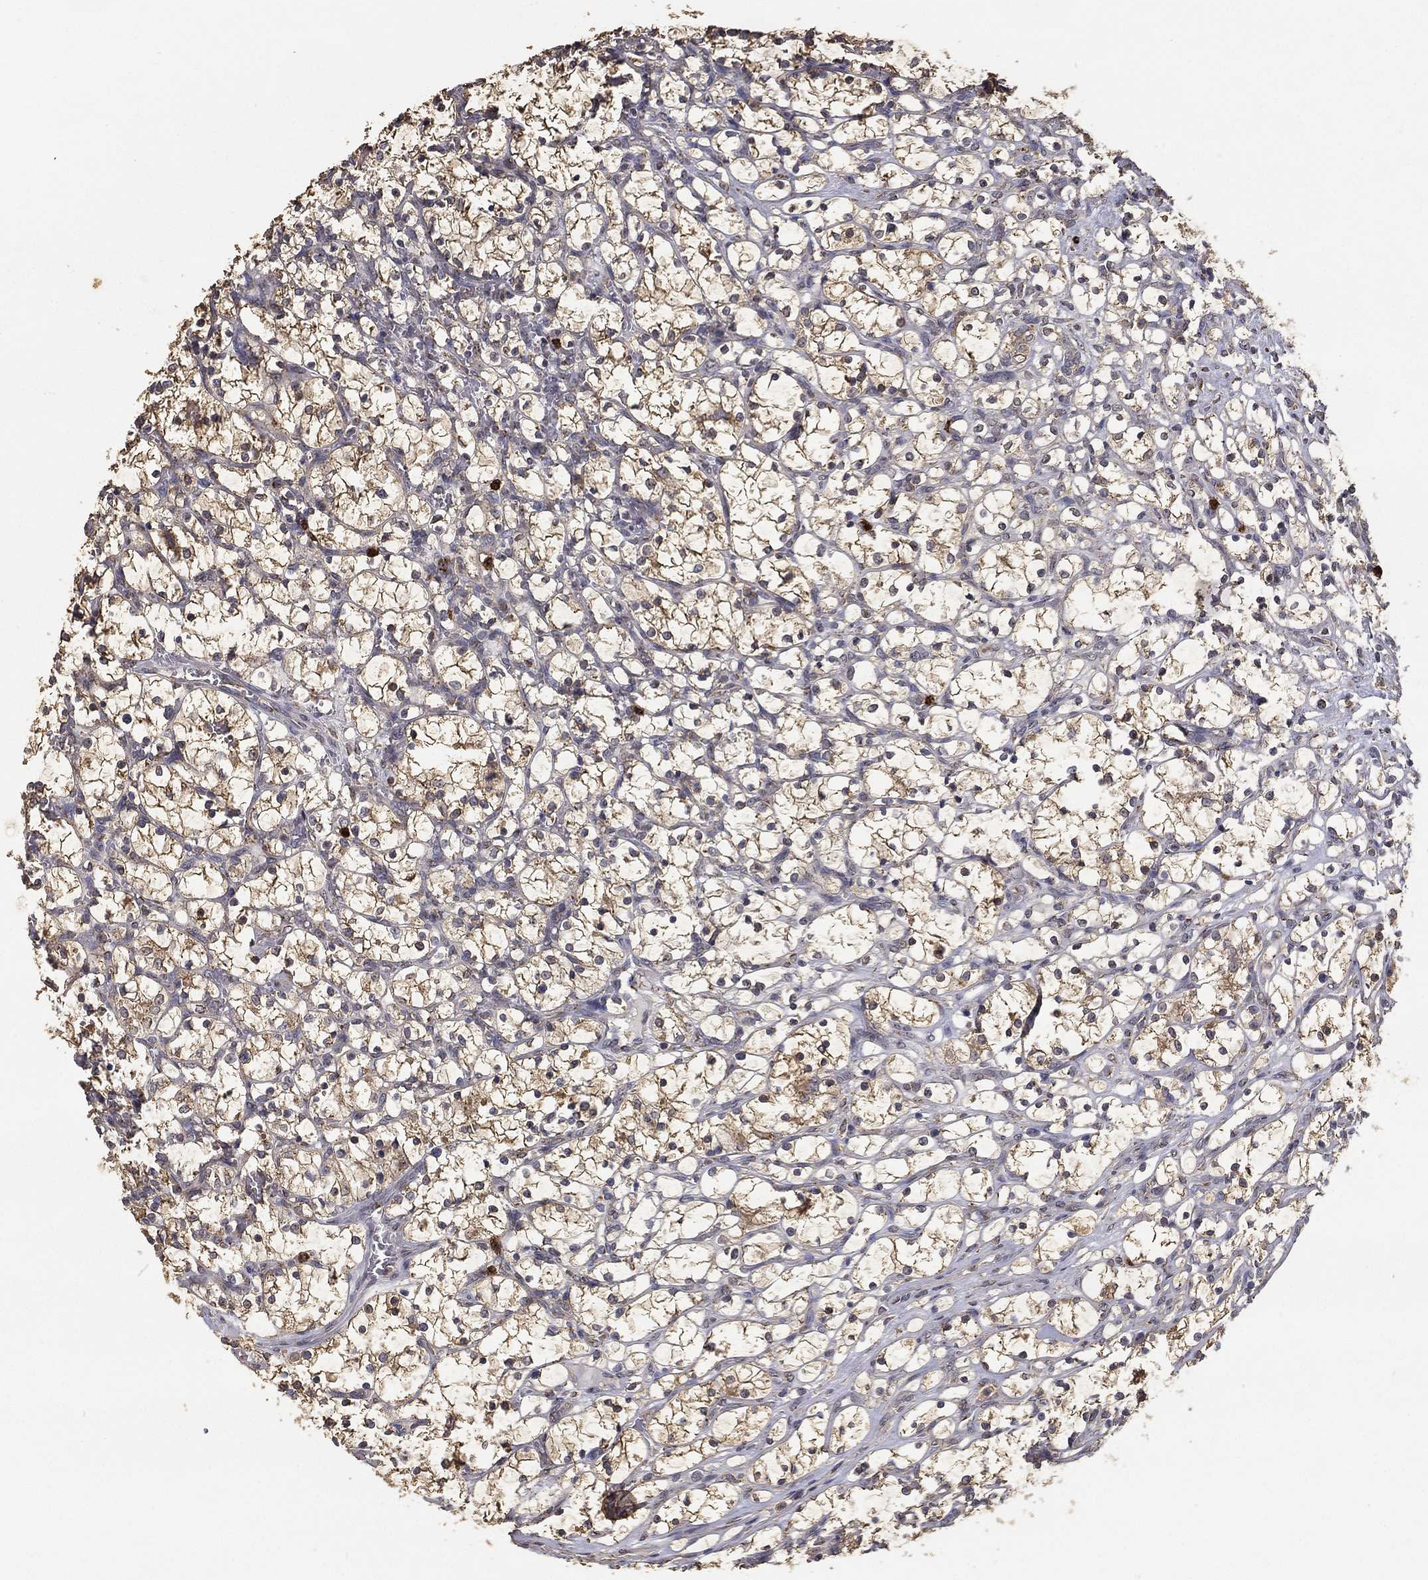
{"staining": {"intensity": "weak", "quantity": ">75%", "location": "cytoplasmic/membranous"}, "tissue": "renal cancer", "cell_type": "Tumor cells", "image_type": "cancer", "snomed": [{"axis": "morphology", "description": "Adenocarcinoma, NOS"}, {"axis": "topography", "description": "Kidney"}], "caption": "Immunohistochemistry (IHC) (DAB) staining of renal cancer (adenocarcinoma) reveals weak cytoplasmic/membranous protein staining in about >75% of tumor cells.", "gene": "GPR183", "patient": {"sex": "female", "age": 69}}